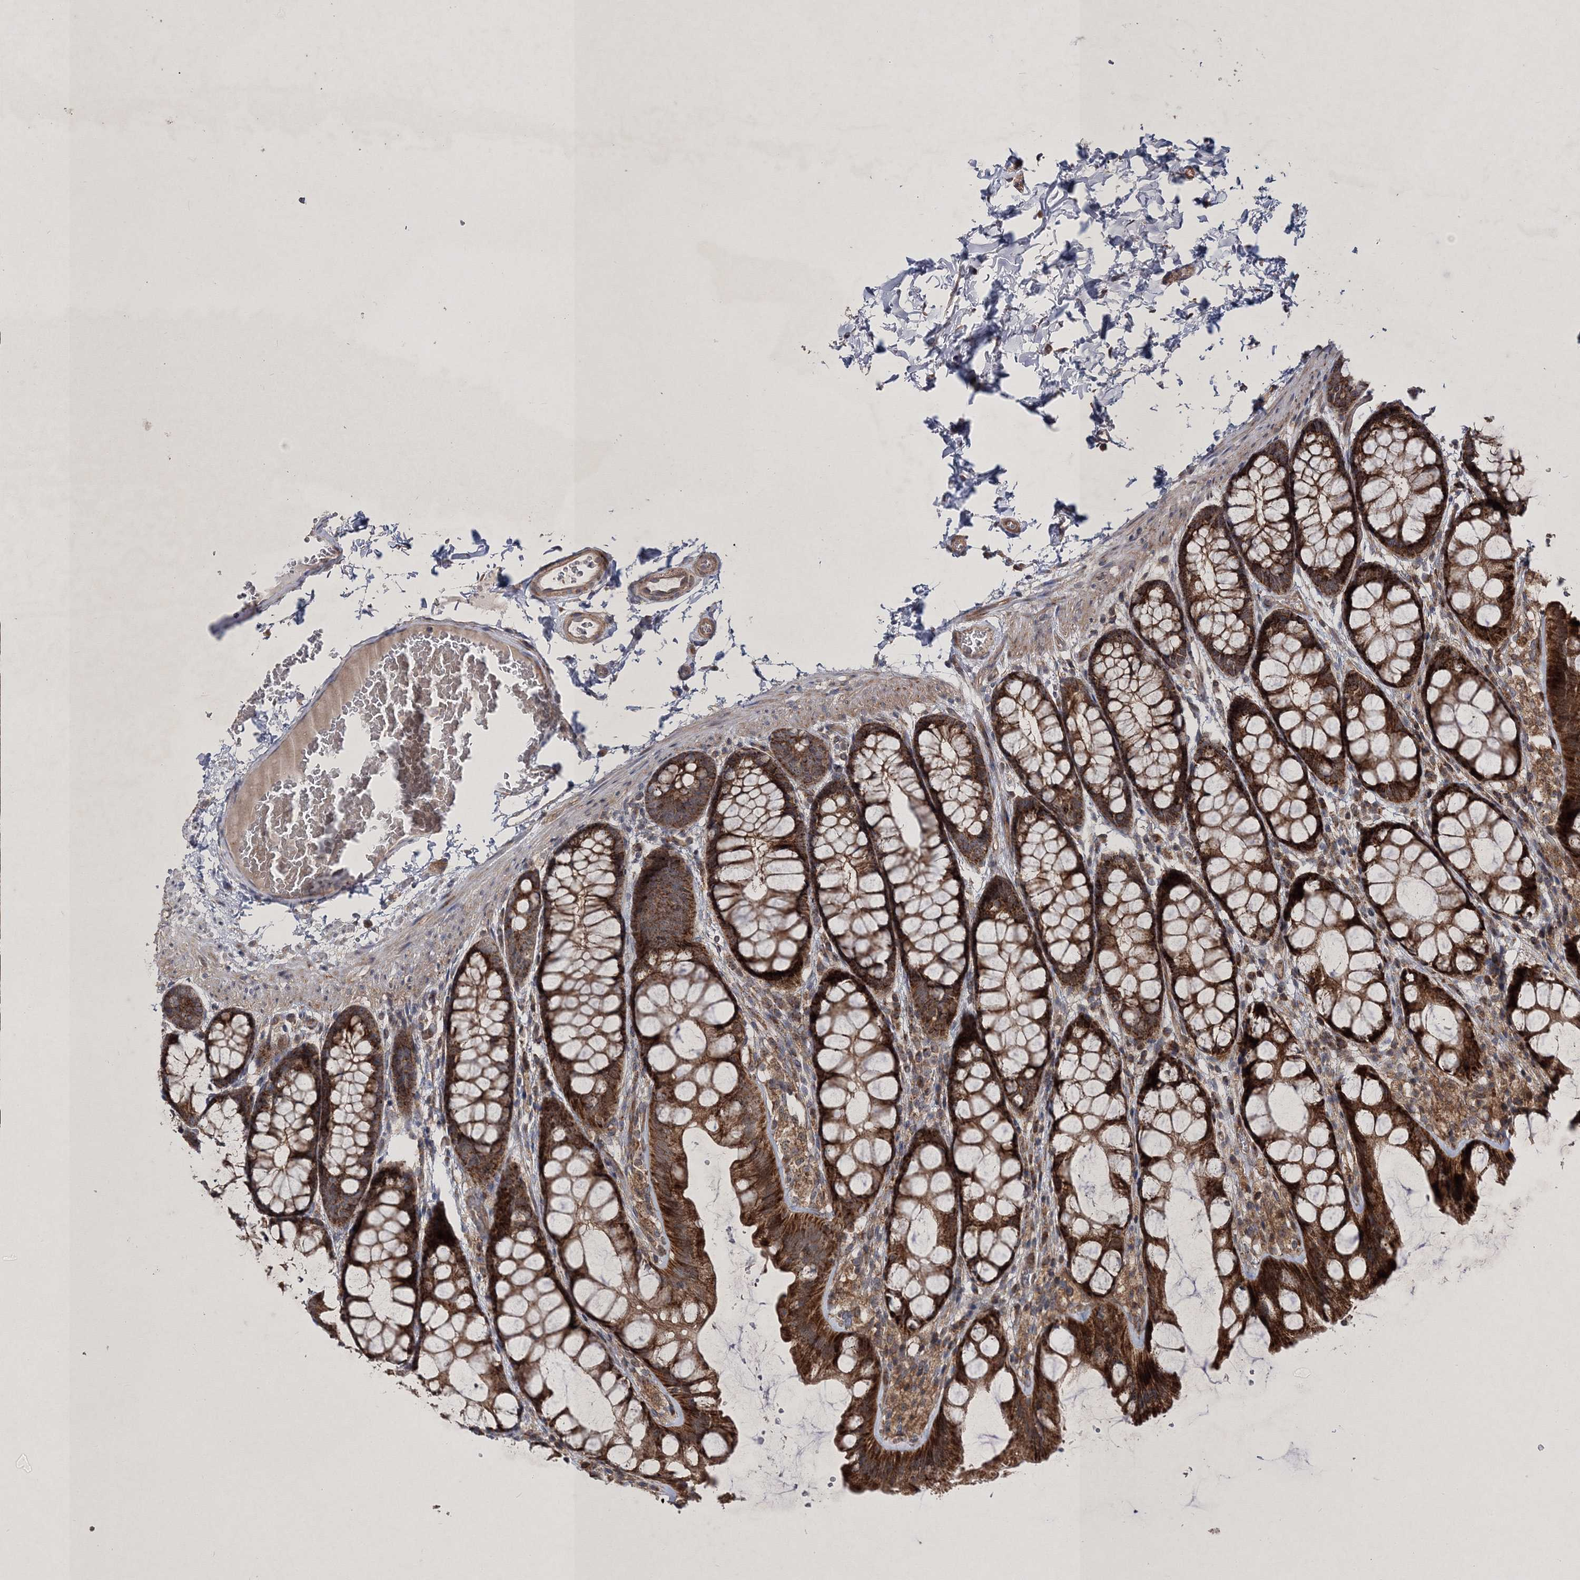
{"staining": {"intensity": "weak", "quantity": ">75%", "location": "cytoplasmic/membranous"}, "tissue": "colon", "cell_type": "Endothelial cells", "image_type": "normal", "snomed": [{"axis": "morphology", "description": "Normal tissue, NOS"}, {"axis": "topography", "description": "Colon"}], "caption": "Brown immunohistochemical staining in unremarkable colon displays weak cytoplasmic/membranous staining in about >75% of endothelial cells.", "gene": "SCRN3", "patient": {"sex": "male", "age": 47}}